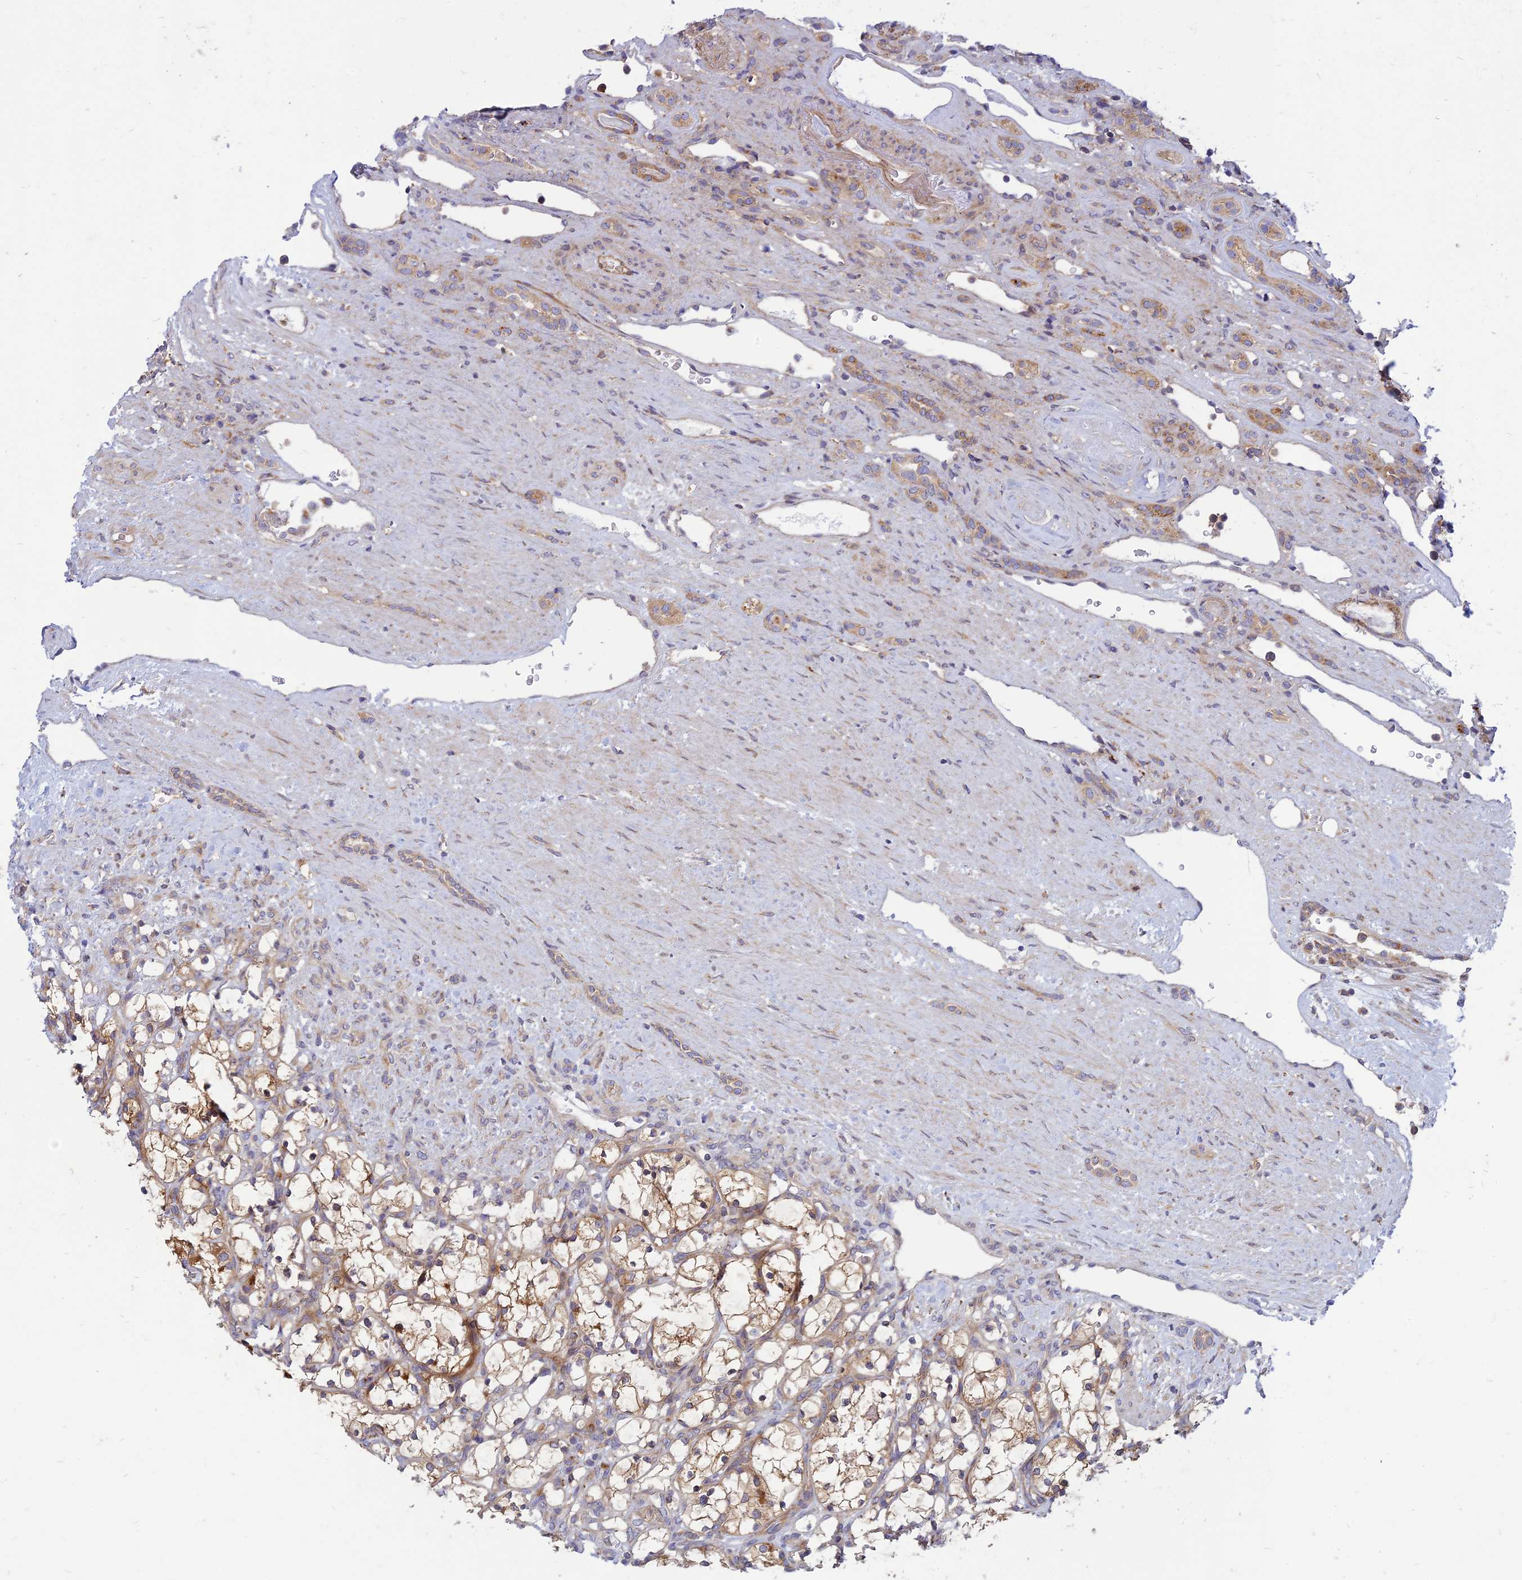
{"staining": {"intensity": "weak", "quantity": ">75%", "location": "cytoplasmic/membranous"}, "tissue": "renal cancer", "cell_type": "Tumor cells", "image_type": "cancer", "snomed": [{"axis": "morphology", "description": "Adenocarcinoma, NOS"}, {"axis": "topography", "description": "Kidney"}], "caption": "DAB (3,3'-diaminobenzidine) immunohistochemical staining of human renal cancer exhibits weak cytoplasmic/membranous protein staining in about >75% of tumor cells.", "gene": "PHKA2", "patient": {"sex": "female", "age": 69}}